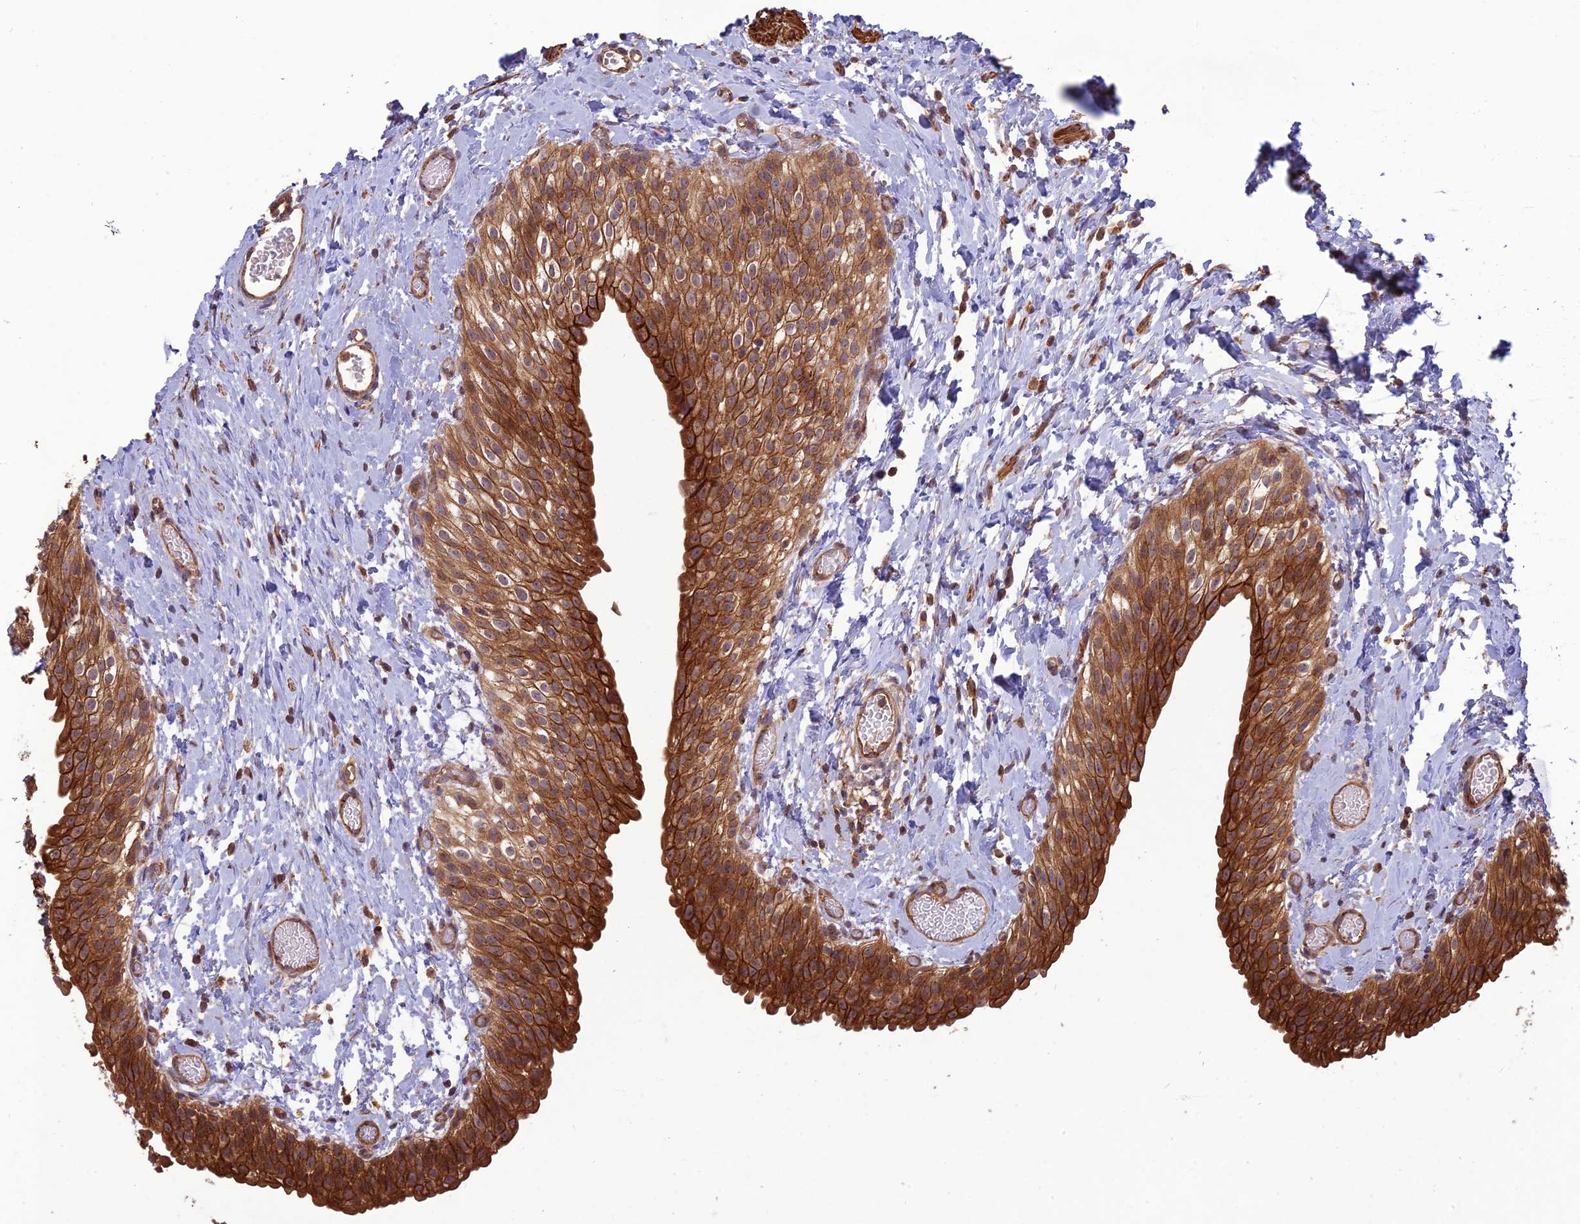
{"staining": {"intensity": "strong", "quantity": ">75%", "location": "cytoplasmic/membranous"}, "tissue": "urinary bladder", "cell_type": "Urothelial cells", "image_type": "normal", "snomed": [{"axis": "morphology", "description": "Normal tissue, NOS"}, {"axis": "topography", "description": "Urinary bladder"}], "caption": "DAB (3,3'-diaminobenzidine) immunohistochemical staining of normal urinary bladder demonstrates strong cytoplasmic/membranous protein positivity in about >75% of urothelial cells. (IHC, brightfield microscopy, high magnification).", "gene": "TMEM131L", "patient": {"sex": "male", "age": 1}}